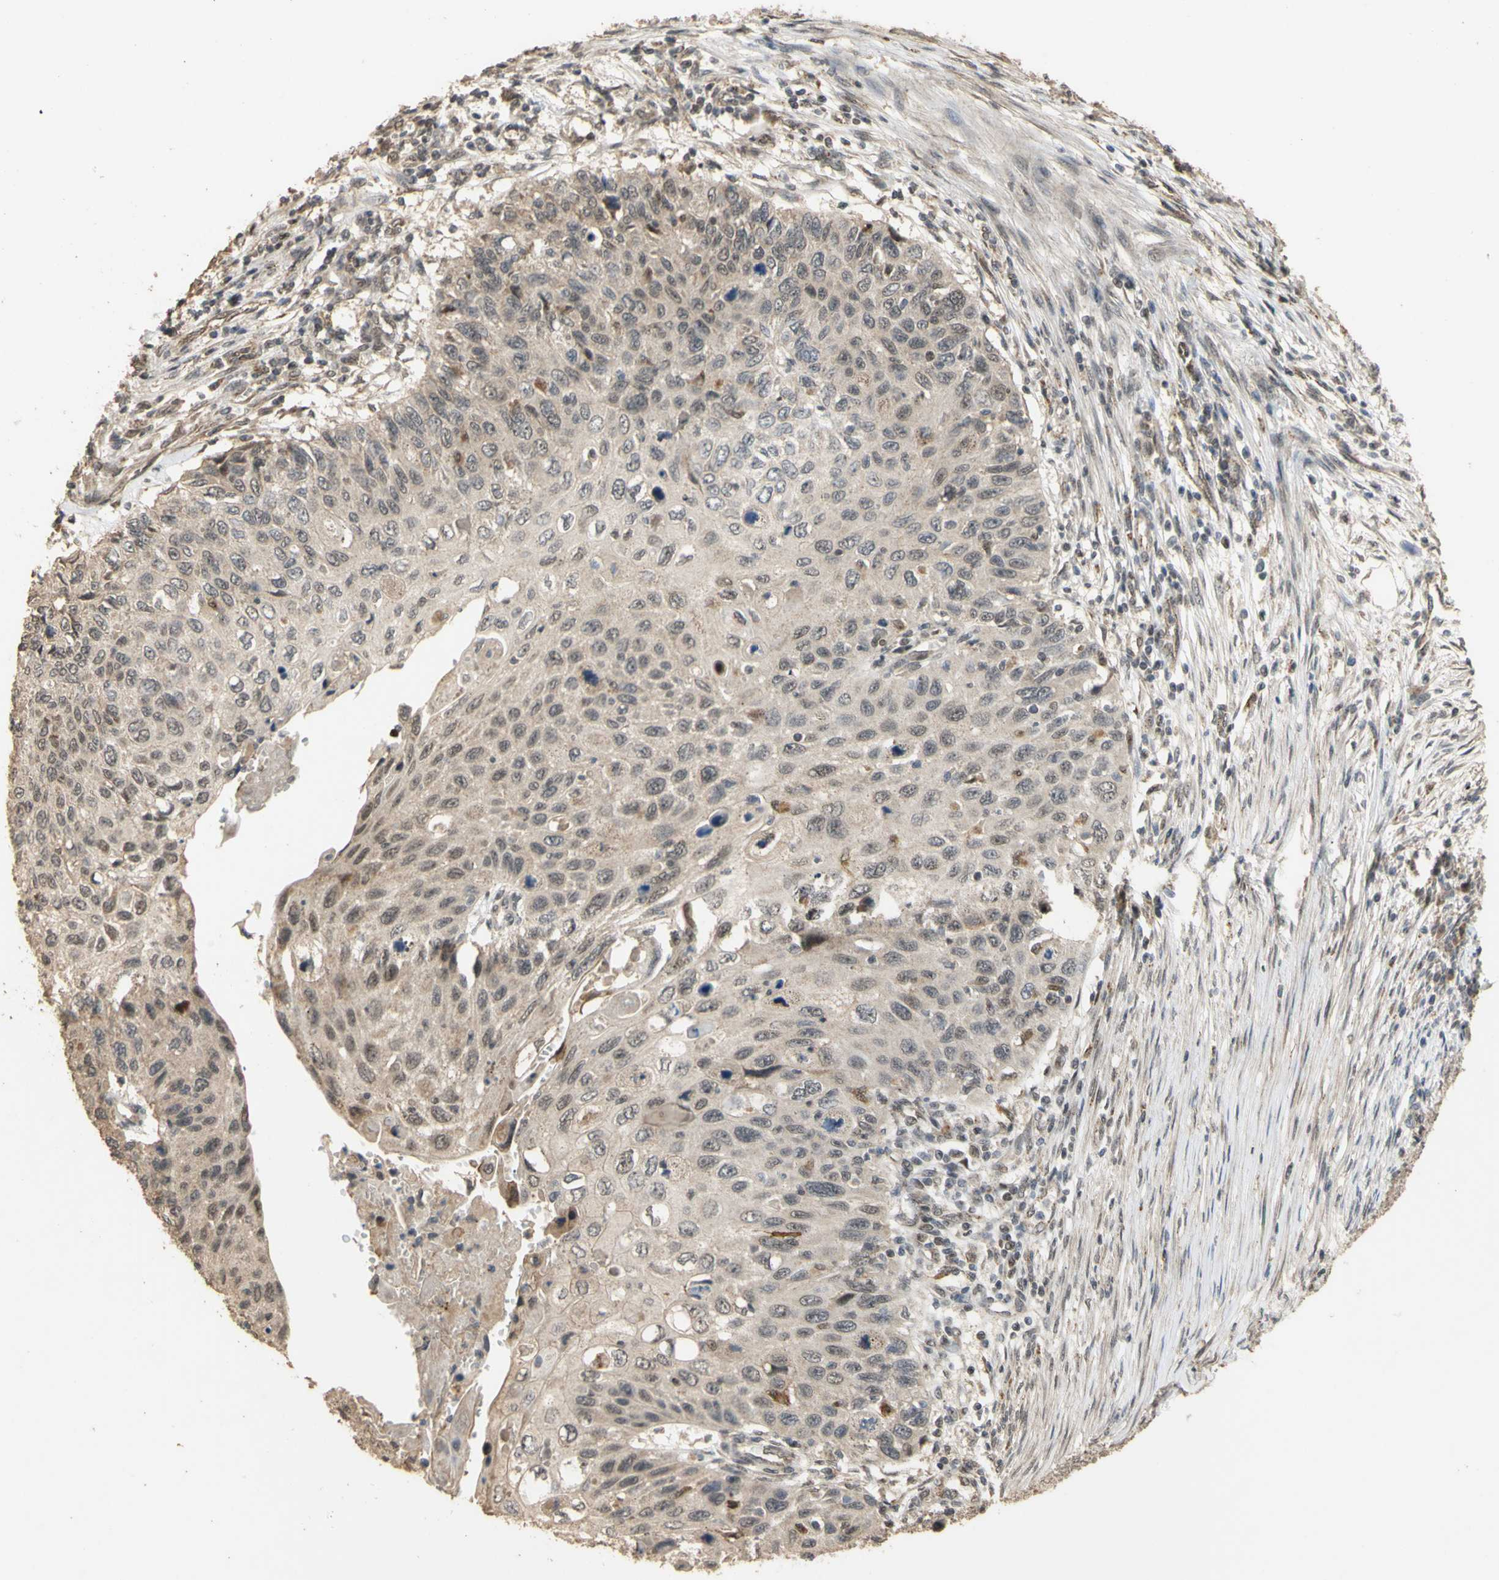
{"staining": {"intensity": "weak", "quantity": ">75%", "location": "cytoplasmic/membranous"}, "tissue": "cervical cancer", "cell_type": "Tumor cells", "image_type": "cancer", "snomed": [{"axis": "morphology", "description": "Squamous cell carcinoma, NOS"}, {"axis": "topography", "description": "Cervix"}], "caption": "Immunohistochemistry (IHC) (DAB) staining of cervical squamous cell carcinoma displays weak cytoplasmic/membranous protein positivity in about >75% of tumor cells. (DAB IHC, brown staining for protein, blue staining for nuclei).", "gene": "GTF2E2", "patient": {"sex": "female", "age": 70}}